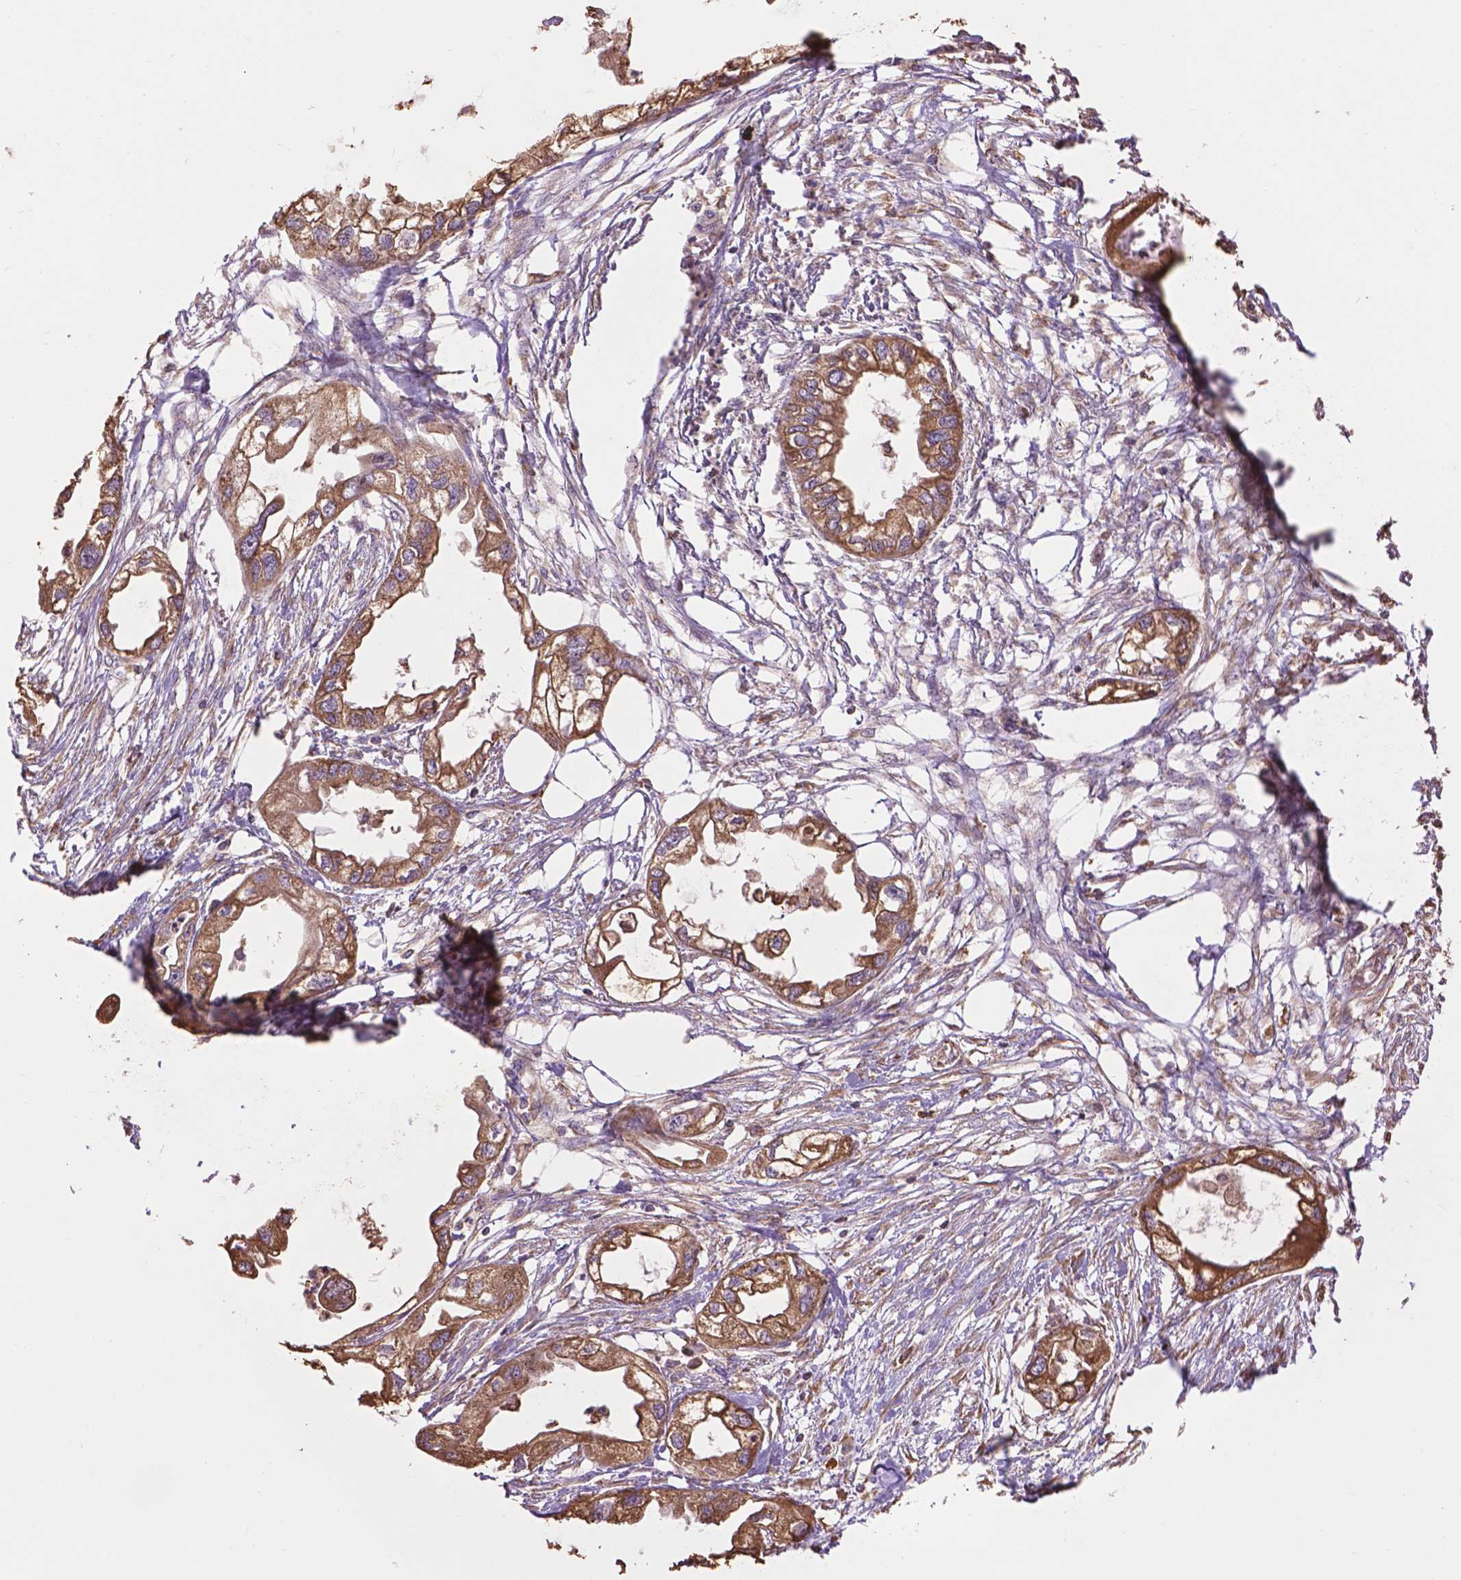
{"staining": {"intensity": "moderate", "quantity": ">75%", "location": "cytoplasmic/membranous"}, "tissue": "endometrial cancer", "cell_type": "Tumor cells", "image_type": "cancer", "snomed": [{"axis": "morphology", "description": "Adenocarcinoma, NOS"}, {"axis": "morphology", "description": "Adenocarcinoma, metastatic, NOS"}, {"axis": "topography", "description": "Adipose tissue"}, {"axis": "topography", "description": "Endometrium"}], "caption": "Immunohistochemical staining of endometrial metastatic adenocarcinoma shows medium levels of moderate cytoplasmic/membranous staining in about >75% of tumor cells.", "gene": "PPP2R5E", "patient": {"sex": "female", "age": 67}}